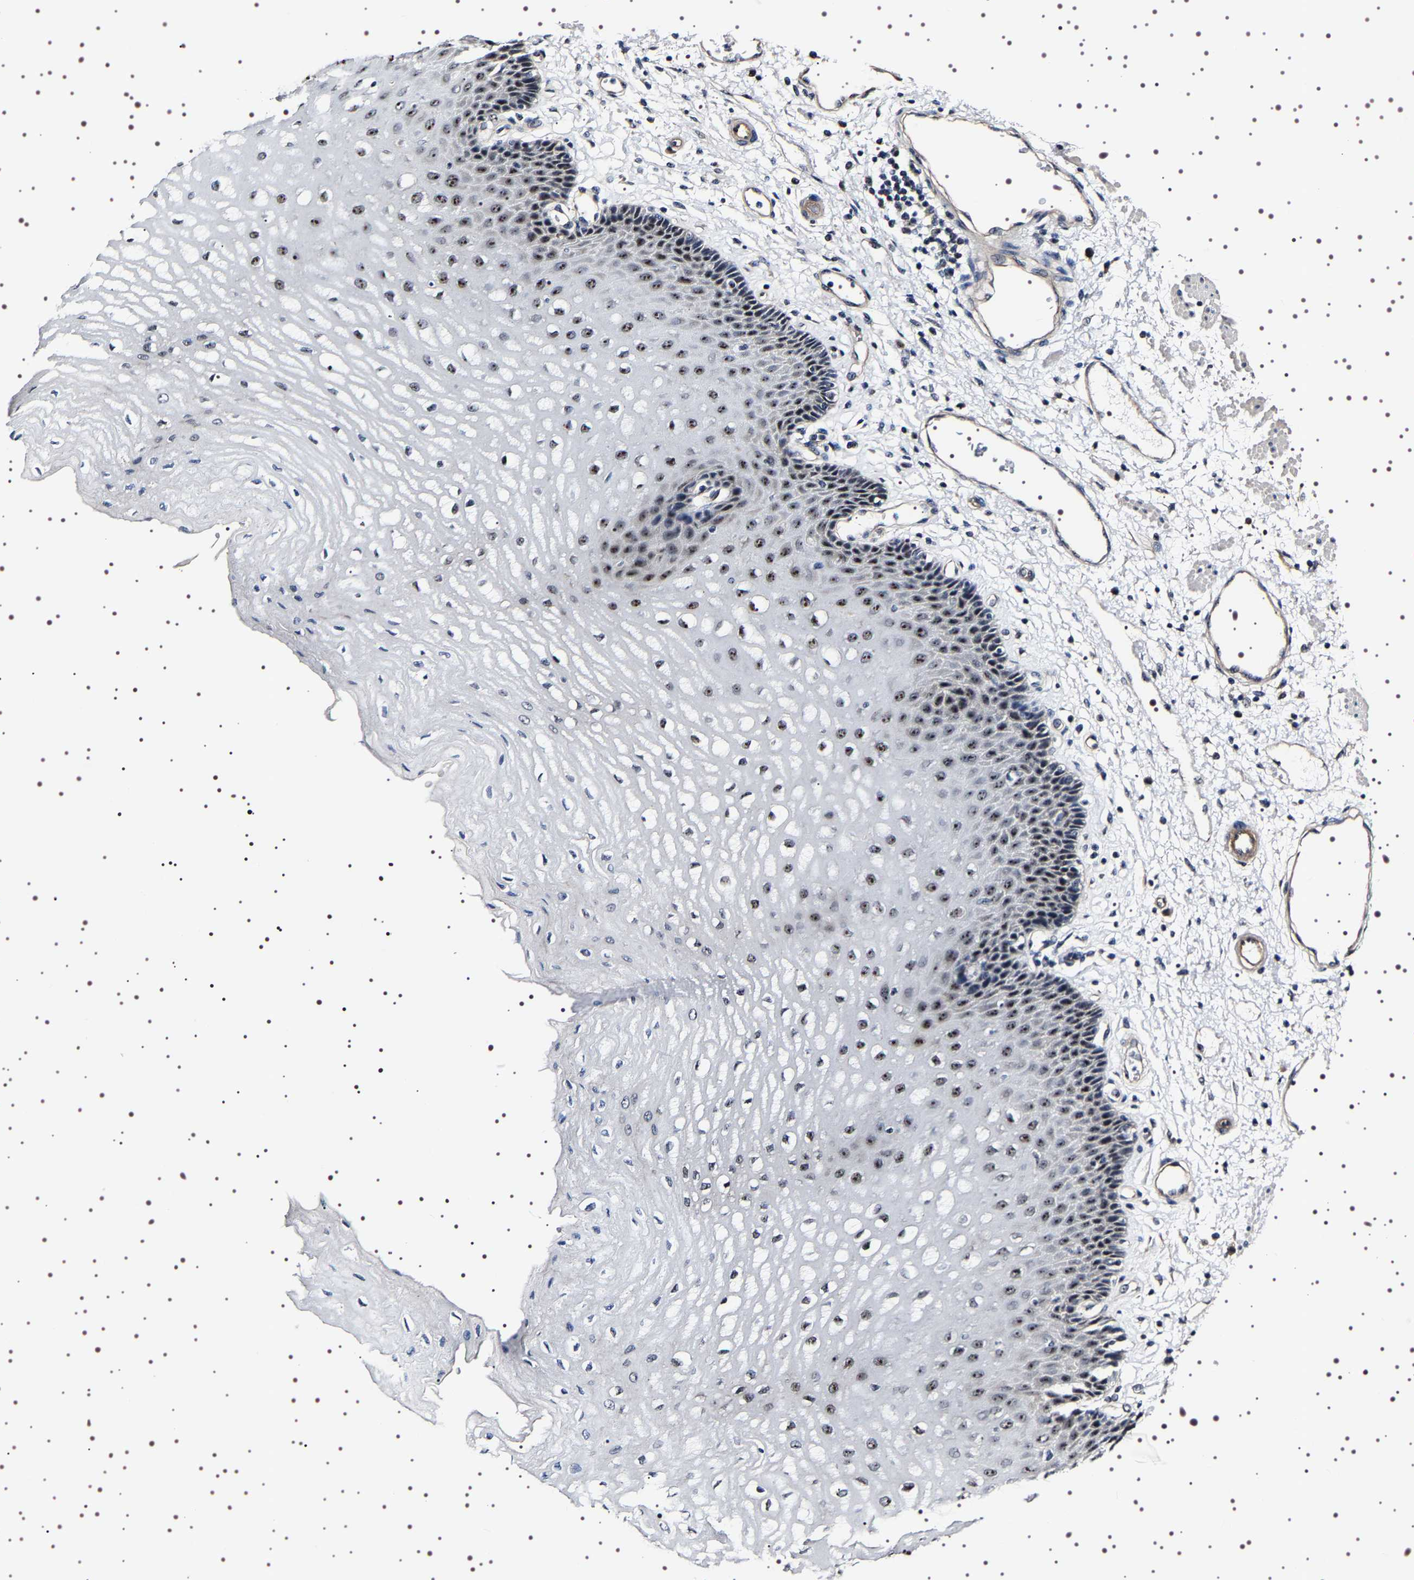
{"staining": {"intensity": "strong", "quantity": "25%-75%", "location": "nuclear"}, "tissue": "esophagus", "cell_type": "Squamous epithelial cells", "image_type": "normal", "snomed": [{"axis": "morphology", "description": "Normal tissue, NOS"}, {"axis": "topography", "description": "Esophagus"}], "caption": "Approximately 25%-75% of squamous epithelial cells in unremarkable esophagus demonstrate strong nuclear protein positivity as visualized by brown immunohistochemical staining.", "gene": "GNL3", "patient": {"sex": "male", "age": 54}}